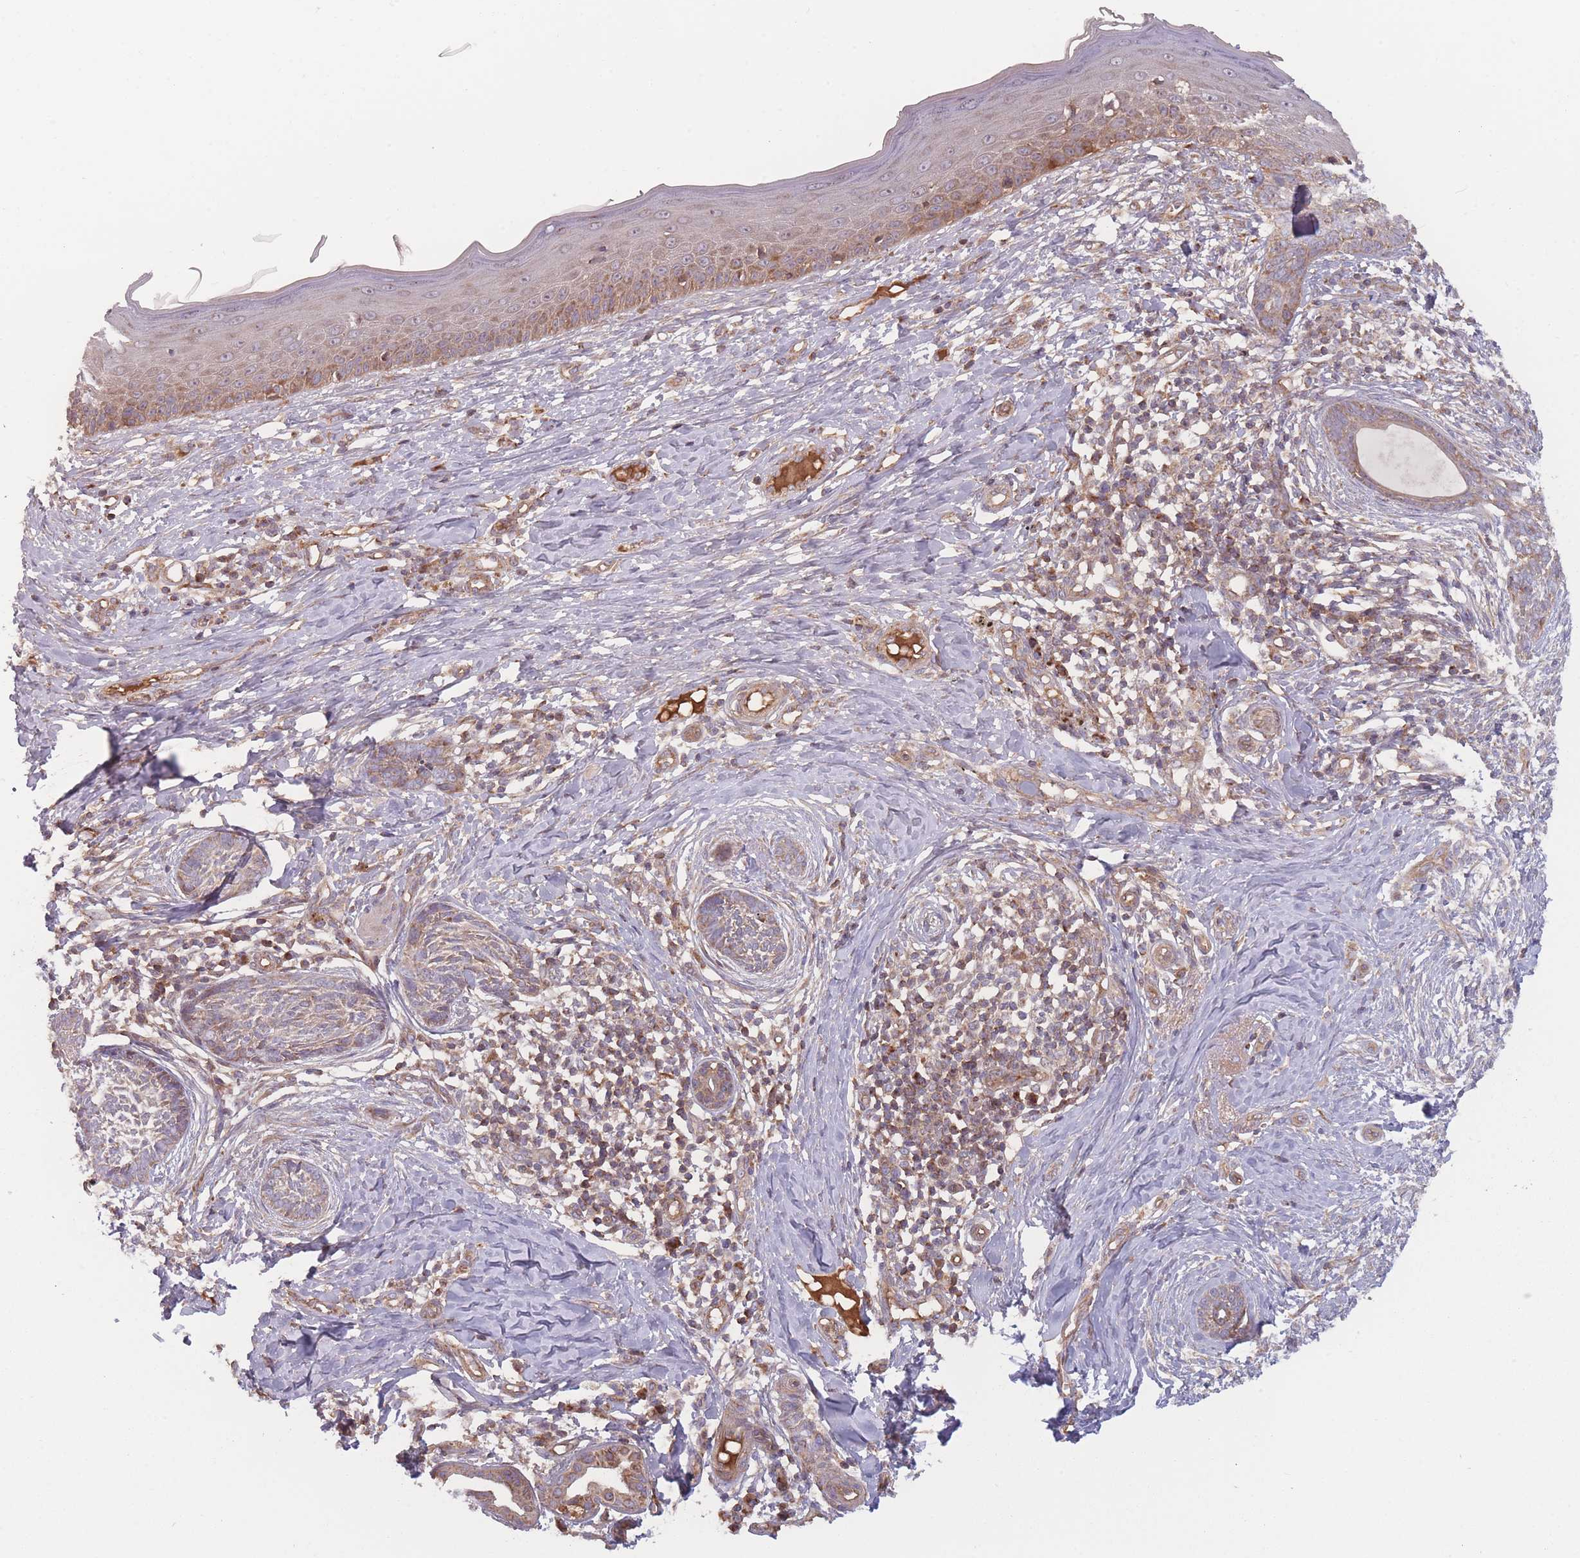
{"staining": {"intensity": "weak", "quantity": "25%-75%", "location": "cytoplasmic/membranous"}, "tissue": "skin cancer", "cell_type": "Tumor cells", "image_type": "cancer", "snomed": [{"axis": "morphology", "description": "Basal cell carcinoma"}, {"axis": "topography", "description": "Skin"}], "caption": "Weak cytoplasmic/membranous expression for a protein is seen in approximately 25%-75% of tumor cells of skin basal cell carcinoma using immunohistochemistry.", "gene": "ATP5MG", "patient": {"sex": "male", "age": 73}}